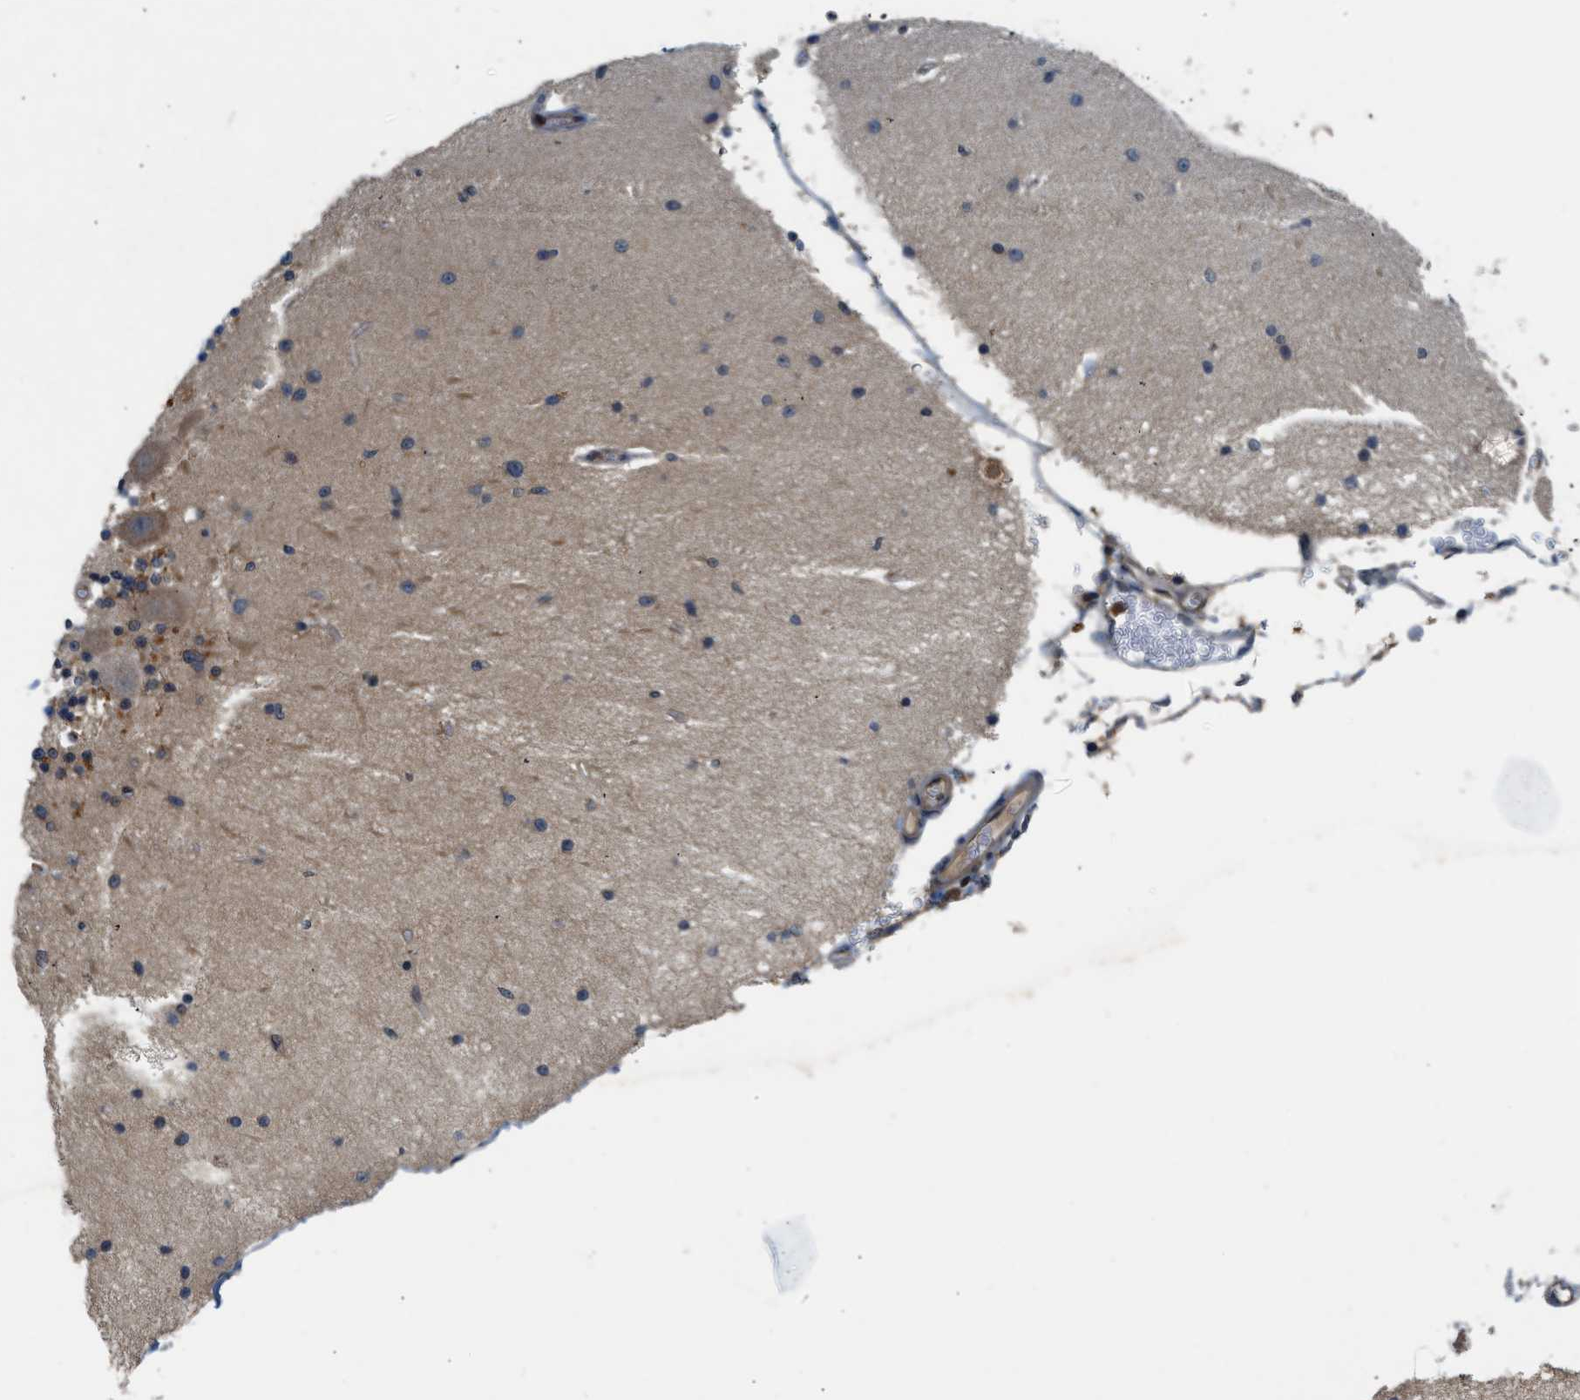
{"staining": {"intensity": "weak", "quantity": "25%-75%", "location": "cytoplasmic/membranous"}, "tissue": "cerebellum", "cell_type": "Cells in granular layer", "image_type": "normal", "snomed": [{"axis": "morphology", "description": "Normal tissue, NOS"}, {"axis": "topography", "description": "Cerebellum"}], "caption": "High-magnification brightfield microscopy of unremarkable cerebellum stained with DAB (3,3'-diaminobenzidine) (brown) and counterstained with hematoxylin (blue). cells in granular layer exhibit weak cytoplasmic/membranous expression is seen in about25%-75% of cells.", "gene": "OXSR1", "patient": {"sex": "female", "age": 54}}